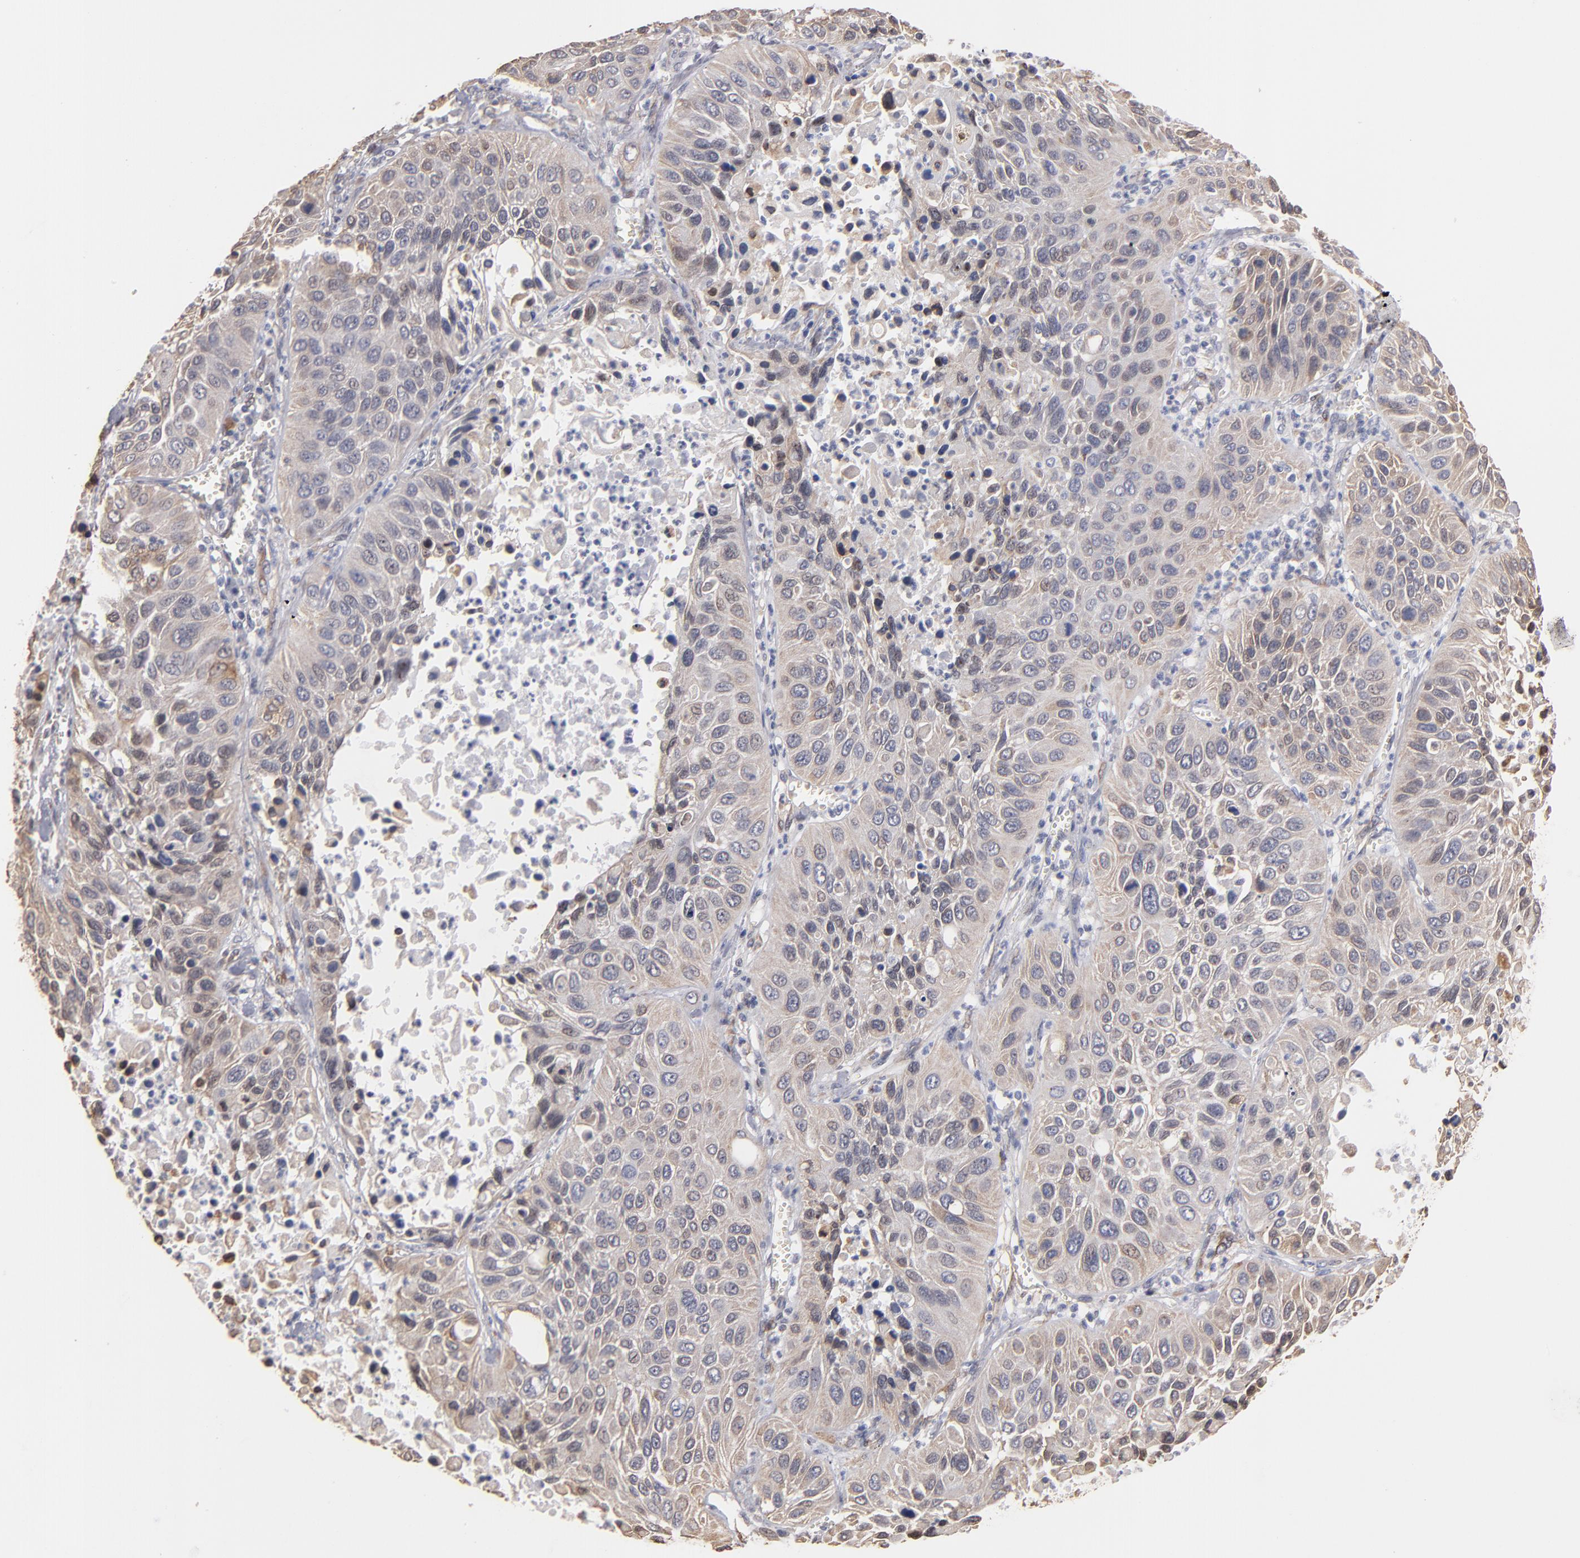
{"staining": {"intensity": "weak", "quantity": ">75%", "location": "cytoplasmic/membranous,nuclear"}, "tissue": "lung cancer", "cell_type": "Tumor cells", "image_type": "cancer", "snomed": [{"axis": "morphology", "description": "Squamous cell carcinoma, NOS"}, {"axis": "topography", "description": "Lung"}], "caption": "High-power microscopy captured an immunohistochemistry (IHC) photomicrograph of lung squamous cell carcinoma, revealing weak cytoplasmic/membranous and nuclear expression in about >75% of tumor cells.", "gene": "PGRMC1", "patient": {"sex": "female", "age": 76}}